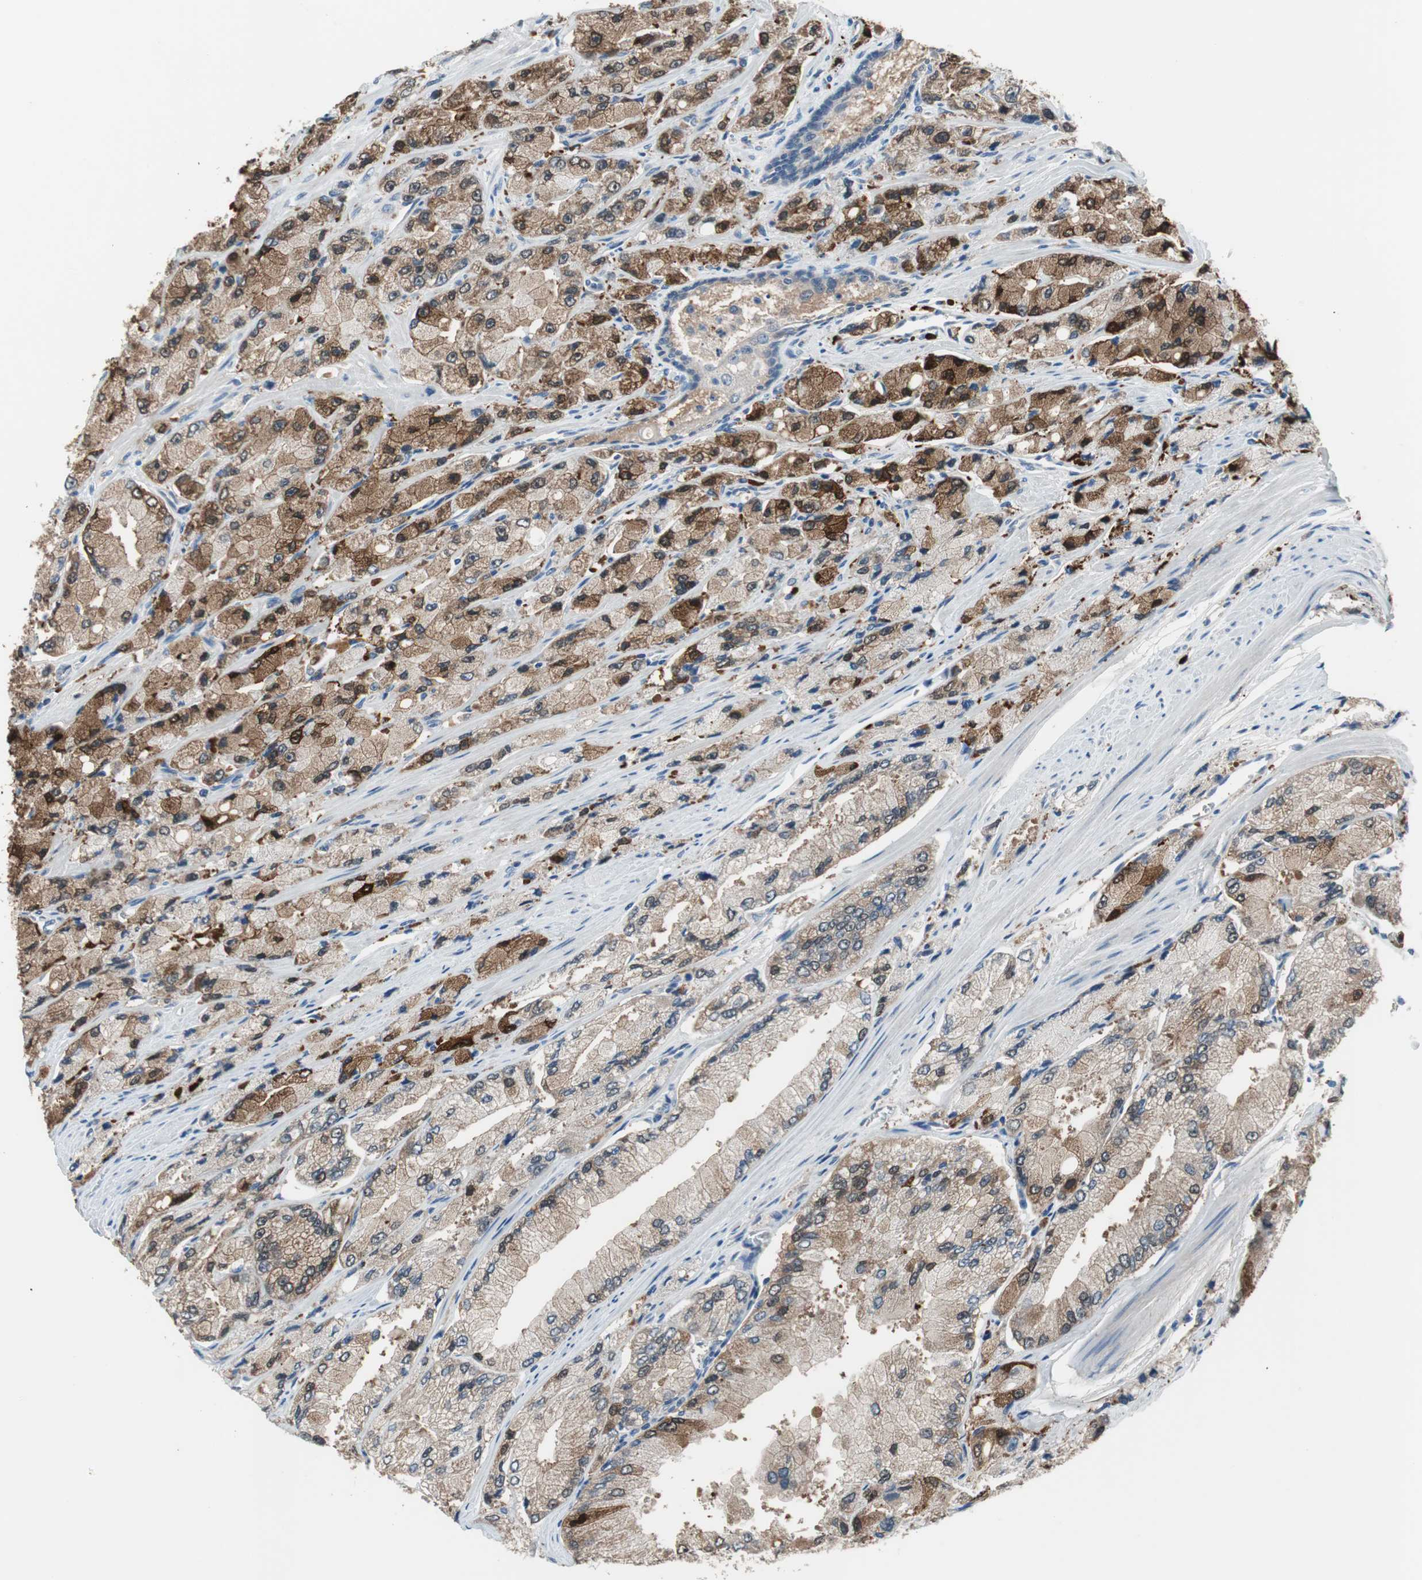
{"staining": {"intensity": "moderate", "quantity": "25%-75%", "location": "cytoplasmic/membranous"}, "tissue": "prostate cancer", "cell_type": "Tumor cells", "image_type": "cancer", "snomed": [{"axis": "morphology", "description": "Adenocarcinoma, High grade"}, {"axis": "topography", "description": "Prostate"}], "caption": "Protein staining of prostate cancer (adenocarcinoma (high-grade)) tissue demonstrates moderate cytoplasmic/membranous positivity in about 25%-75% of tumor cells.", "gene": "GRHL1", "patient": {"sex": "male", "age": 58}}